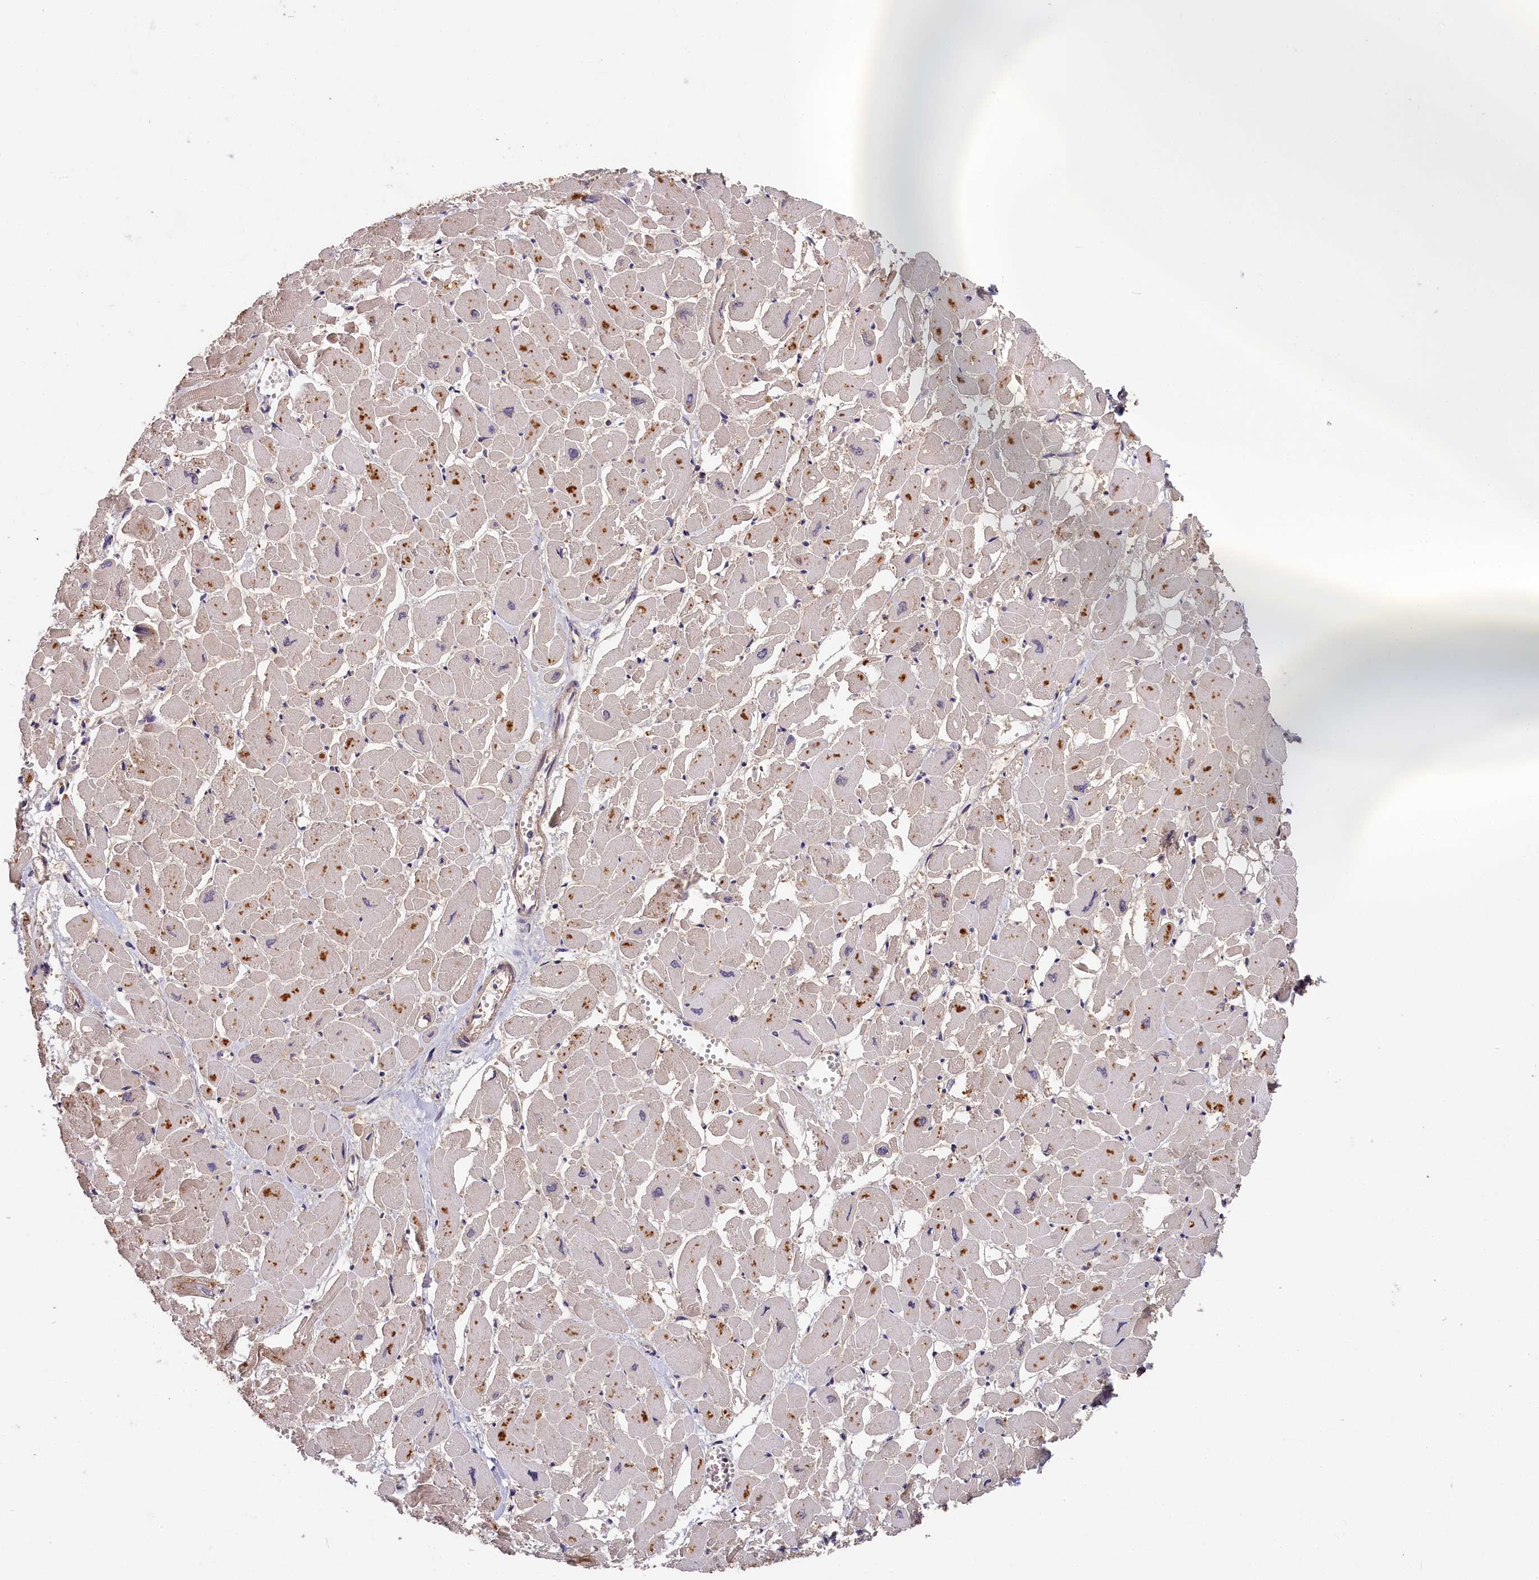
{"staining": {"intensity": "moderate", "quantity": "25%-75%", "location": "cytoplasmic/membranous"}, "tissue": "heart muscle", "cell_type": "Cardiomyocytes", "image_type": "normal", "snomed": [{"axis": "morphology", "description": "Normal tissue, NOS"}, {"axis": "topography", "description": "Heart"}], "caption": "DAB (3,3'-diaminobenzidine) immunohistochemical staining of unremarkable human heart muscle reveals moderate cytoplasmic/membranous protein expression in about 25%-75% of cardiomyocytes.", "gene": "ITIH1", "patient": {"sex": "male", "age": 54}}